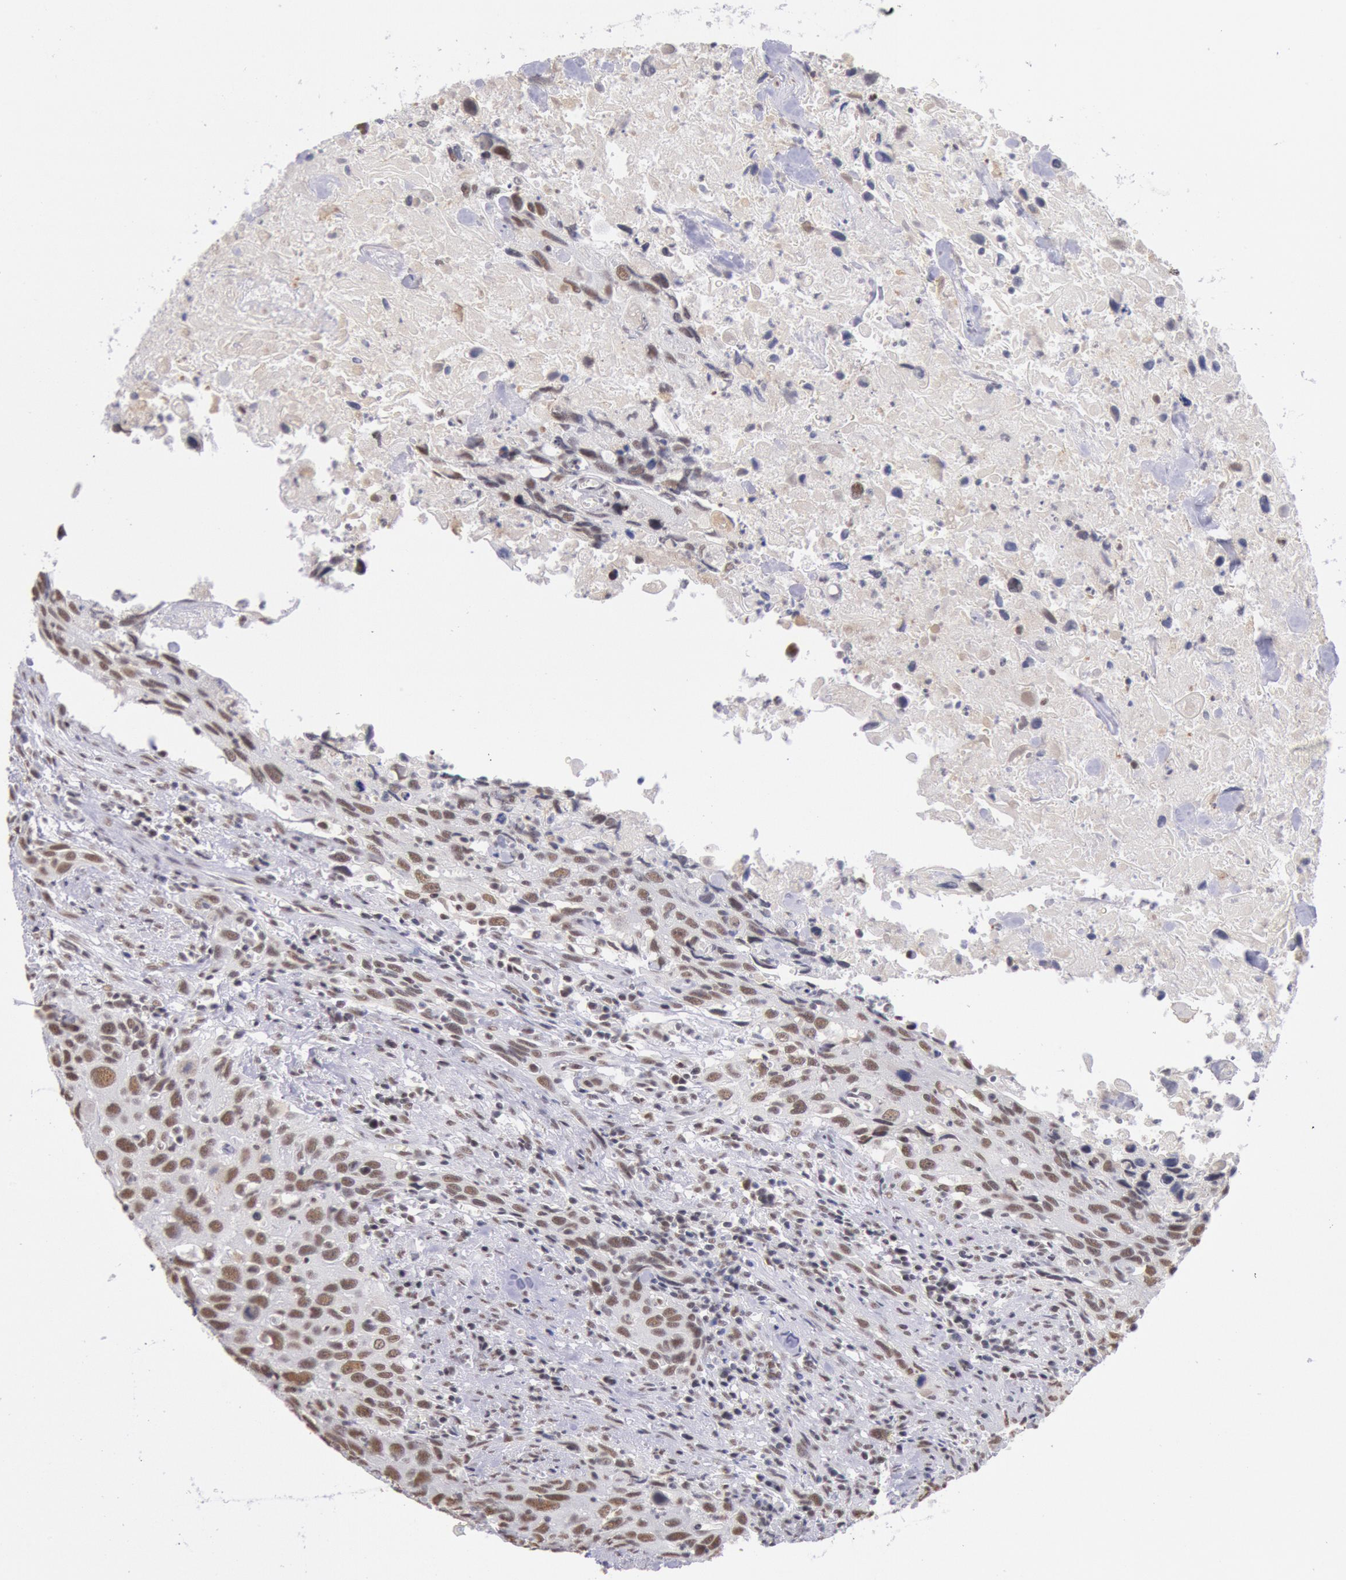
{"staining": {"intensity": "moderate", "quantity": ">75%", "location": "nuclear"}, "tissue": "urothelial cancer", "cell_type": "Tumor cells", "image_type": "cancer", "snomed": [{"axis": "morphology", "description": "Urothelial carcinoma, High grade"}, {"axis": "topography", "description": "Urinary bladder"}], "caption": "A high-resolution photomicrograph shows IHC staining of urothelial carcinoma (high-grade), which exhibits moderate nuclear staining in approximately >75% of tumor cells.", "gene": "SNRPD3", "patient": {"sex": "male", "age": 71}}